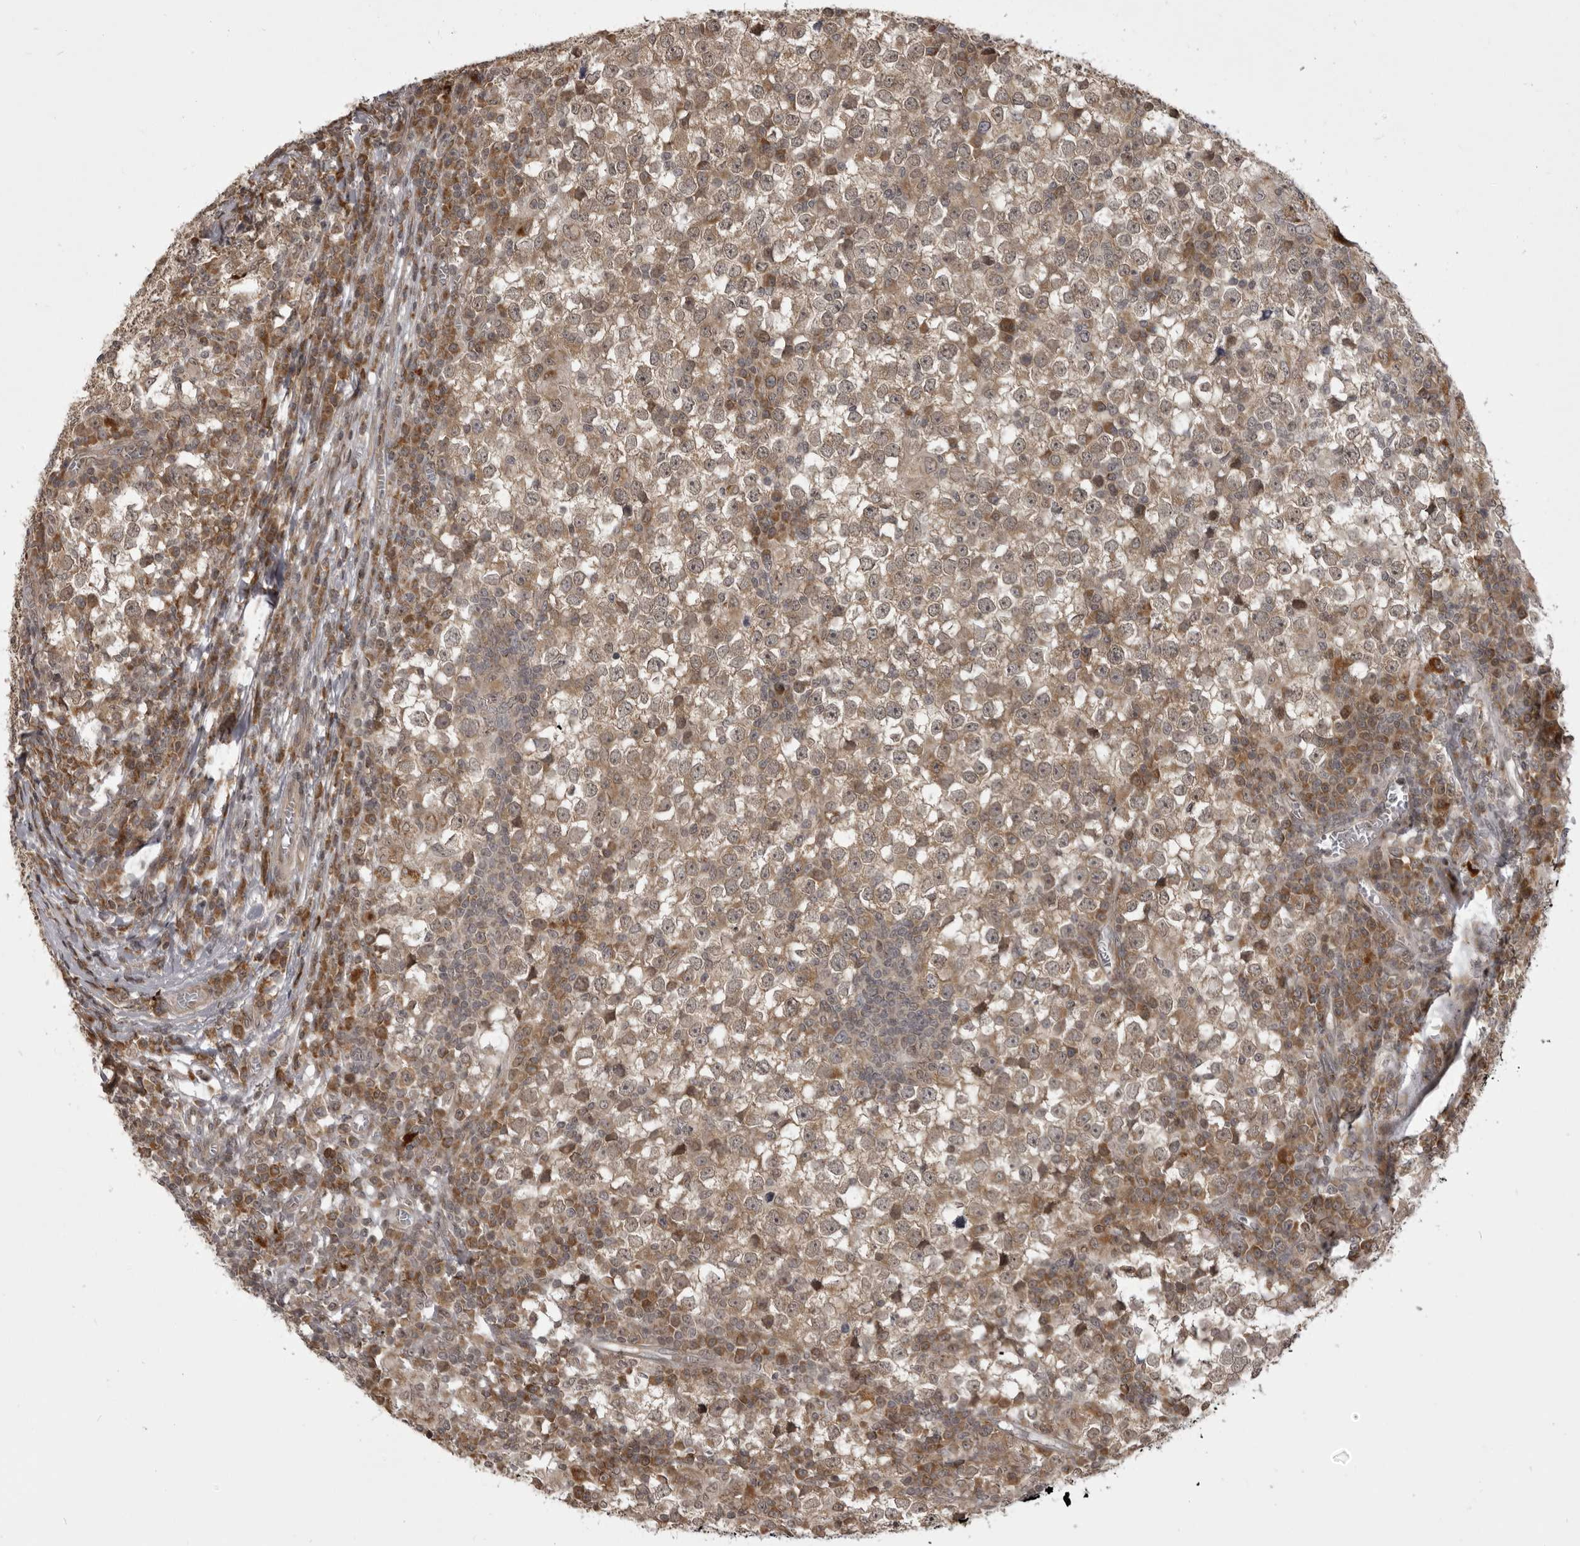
{"staining": {"intensity": "weak", "quantity": "25%-75%", "location": "cytoplasmic/membranous"}, "tissue": "testis cancer", "cell_type": "Tumor cells", "image_type": "cancer", "snomed": [{"axis": "morphology", "description": "Seminoma, NOS"}, {"axis": "topography", "description": "Testis"}], "caption": "The photomicrograph exhibits staining of testis seminoma, revealing weak cytoplasmic/membranous protein expression (brown color) within tumor cells. The staining was performed using DAB (3,3'-diaminobenzidine), with brown indicating positive protein expression. Nuclei are stained blue with hematoxylin.", "gene": "C1orf109", "patient": {"sex": "male", "age": 65}}